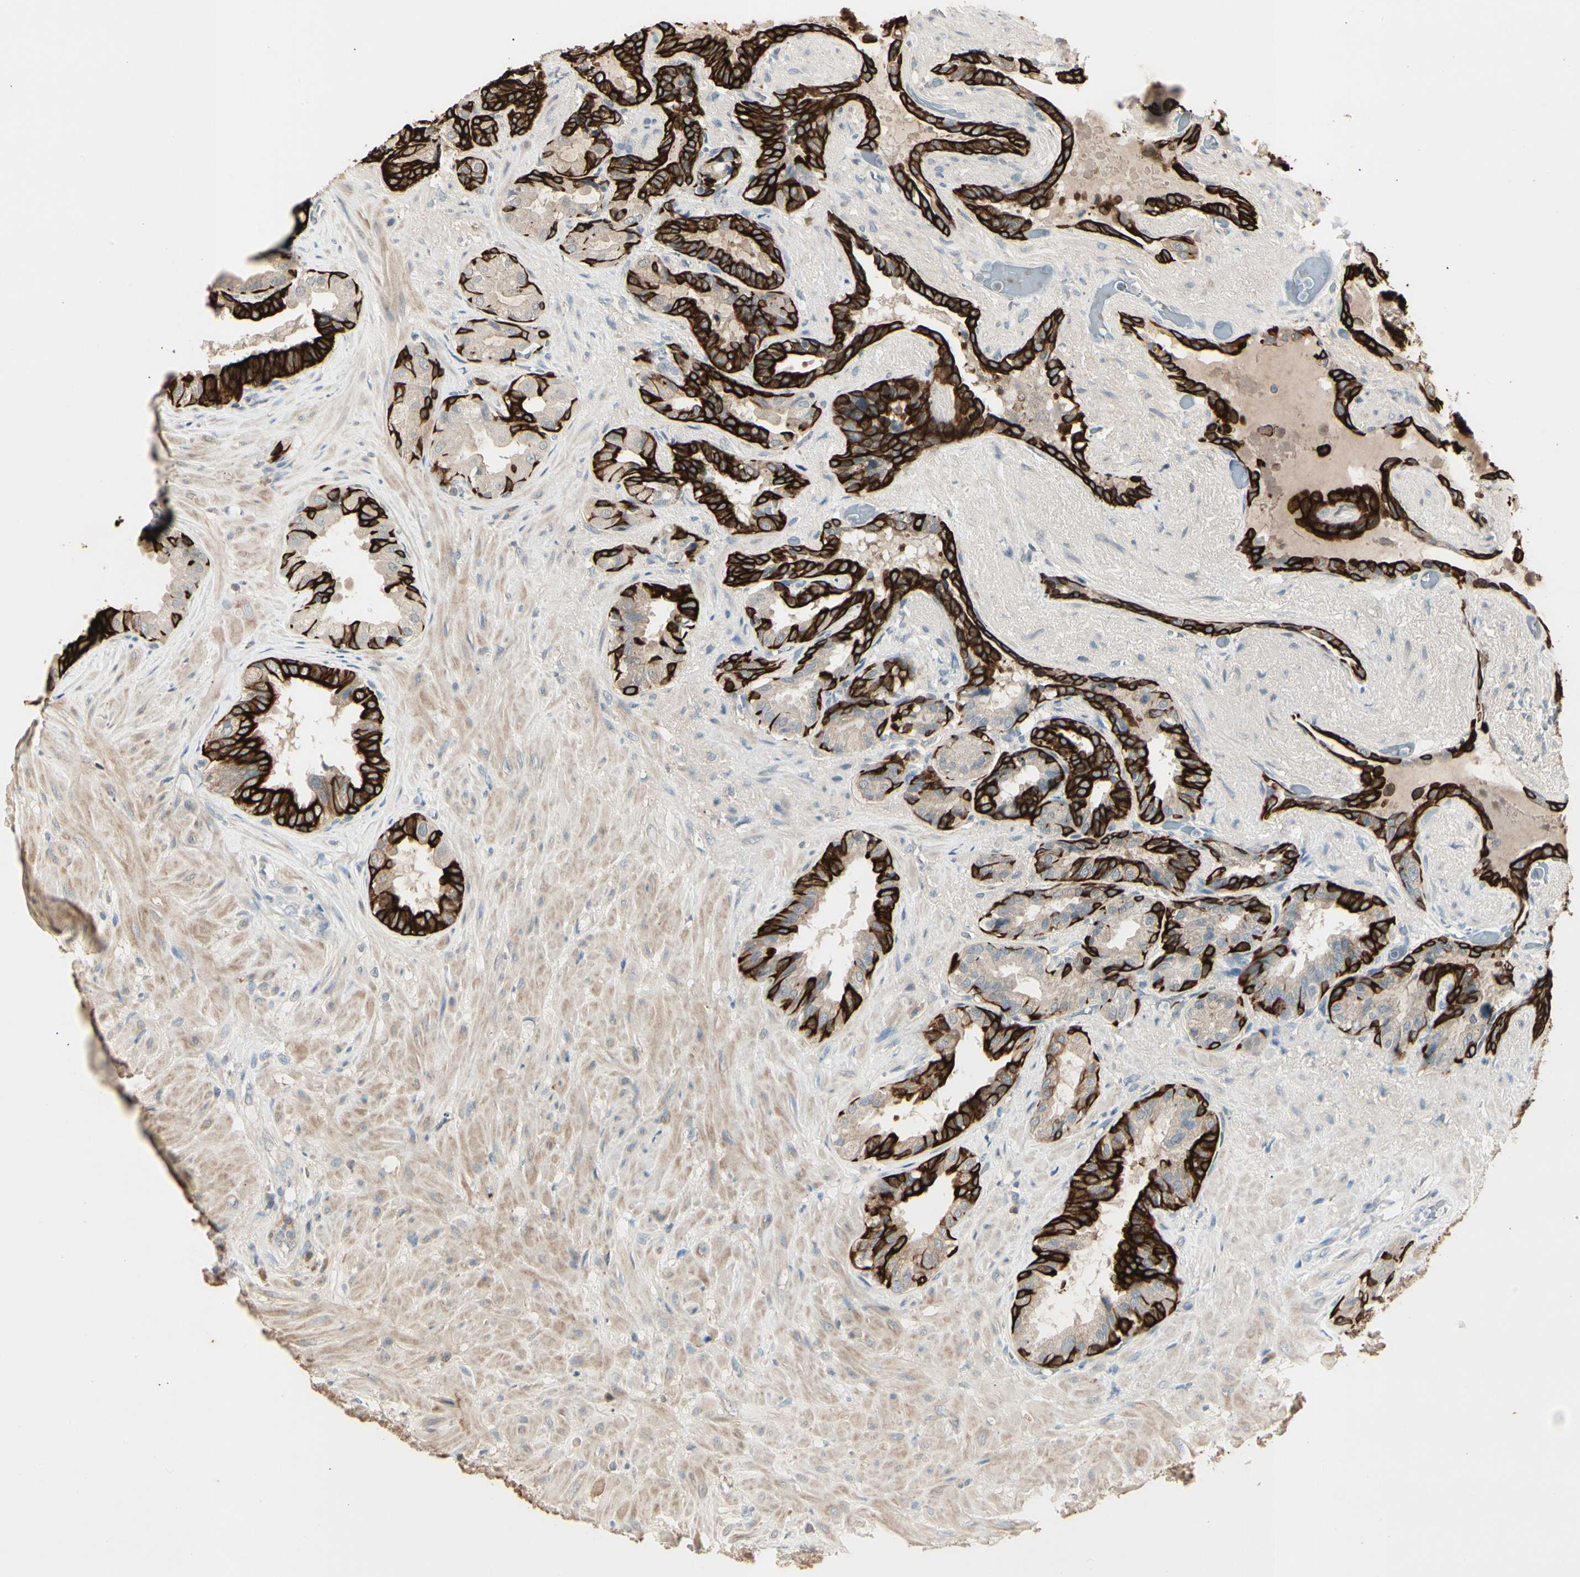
{"staining": {"intensity": "strong", "quantity": "25%-75%", "location": "cytoplasmic/membranous"}, "tissue": "seminal vesicle", "cell_type": "Glandular cells", "image_type": "normal", "snomed": [{"axis": "morphology", "description": "Normal tissue, NOS"}, {"axis": "topography", "description": "Seminal veicle"}], "caption": "Glandular cells display high levels of strong cytoplasmic/membranous positivity in about 25%-75% of cells in normal seminal vesicle.", "gene": "SKIL", "patient": {"sex": "male", "age": 61}}